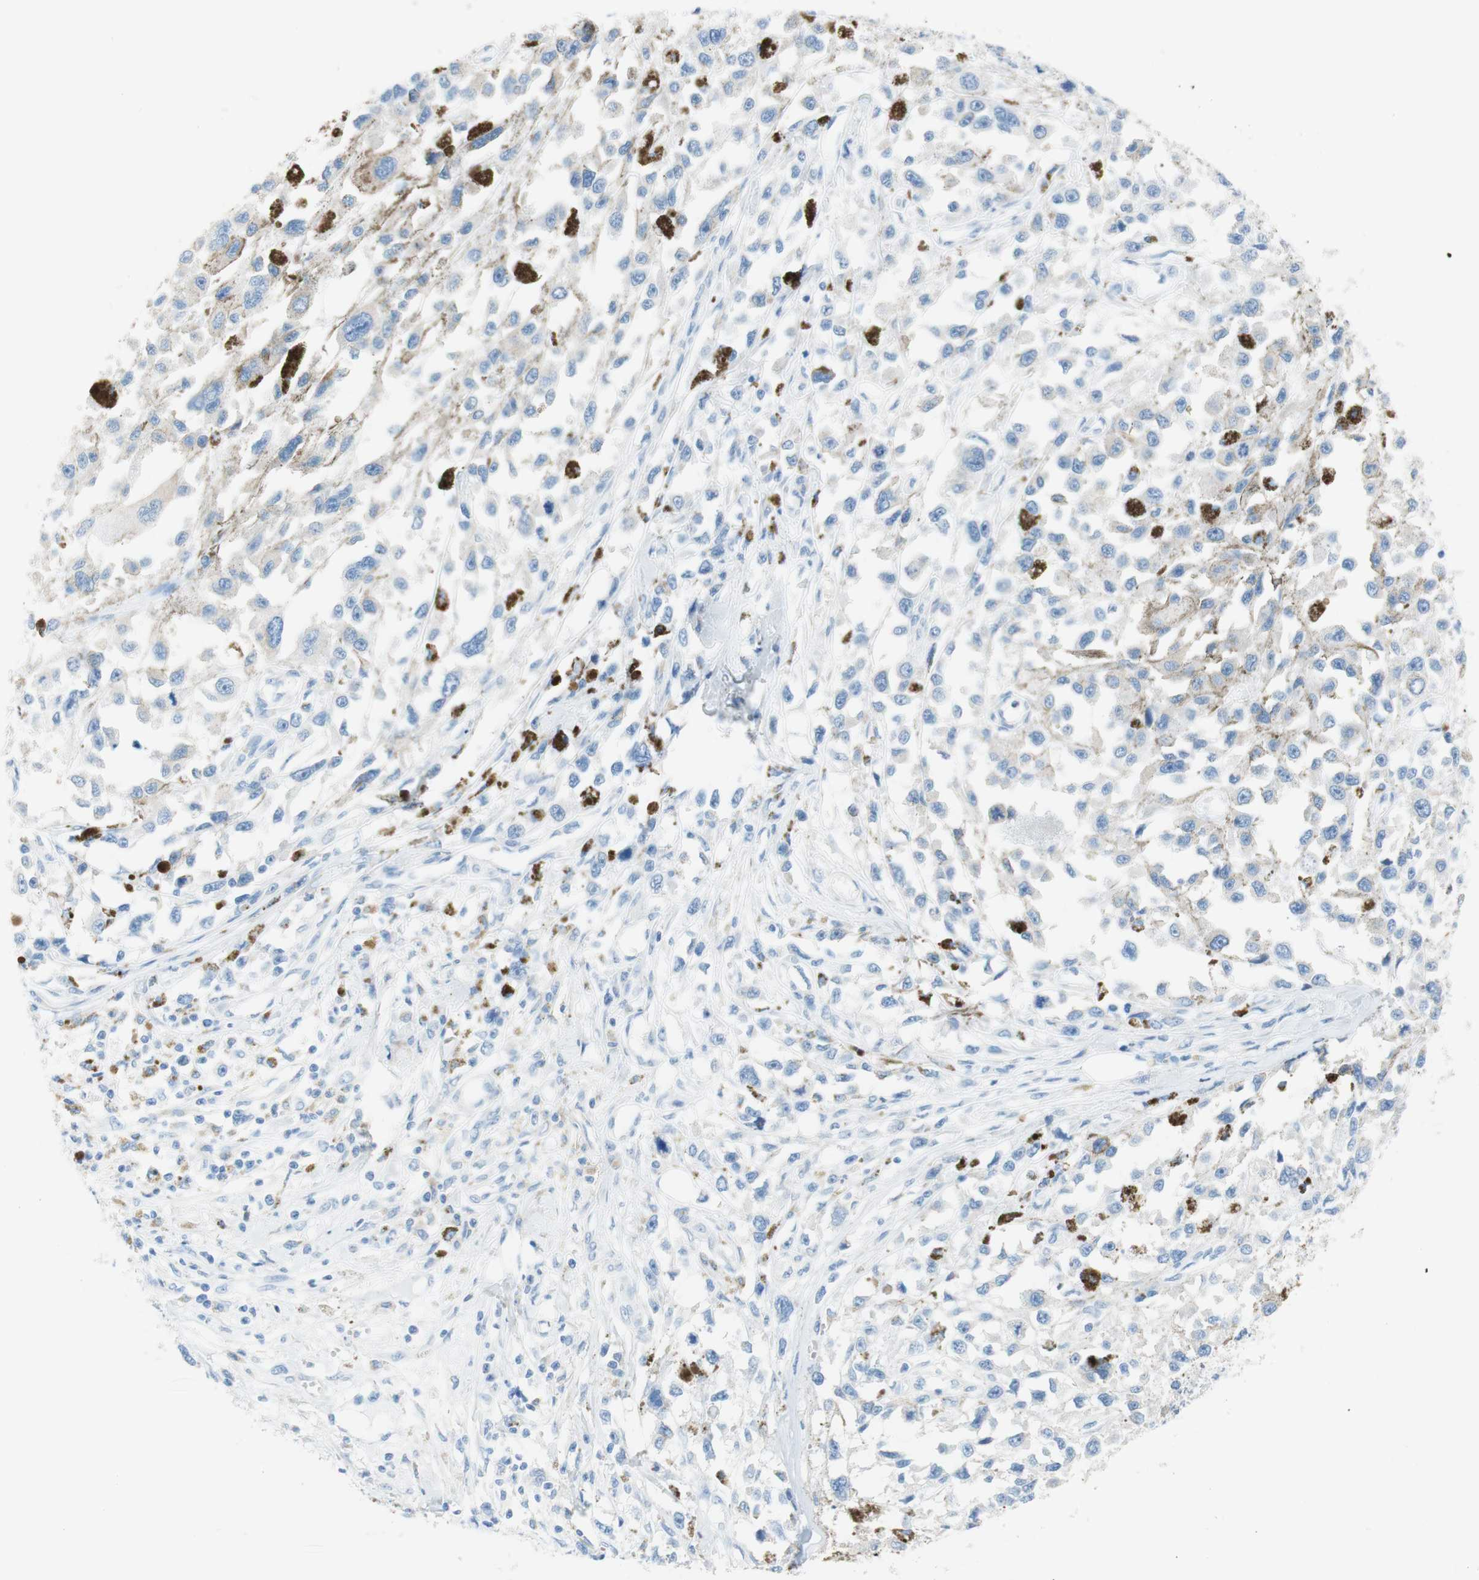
{"staining": {"intensity": "negative", "quantity": "none", "location": "none"}, "tissue": "melanoma", "cell_type": "Tumor cells", "image_type": "cancer", "snomed": [{"axis": "morphology", "description": "Malignant melanoma, Metastatic site"}, {"axis": "topography", "description": "Lymph node"}], "caption": "The micrograph exhibits no significant expression in tumor cells of melanoma. The staining was performed using DAB (3,3'-diaminobenzidine) to visualize the protein expression in brown, while the nuclei were stained in blue with hematoxylin (Magnification: 20x).", "gene": "CEACAM1", "patient": {"sex": "male", "age": 59}}